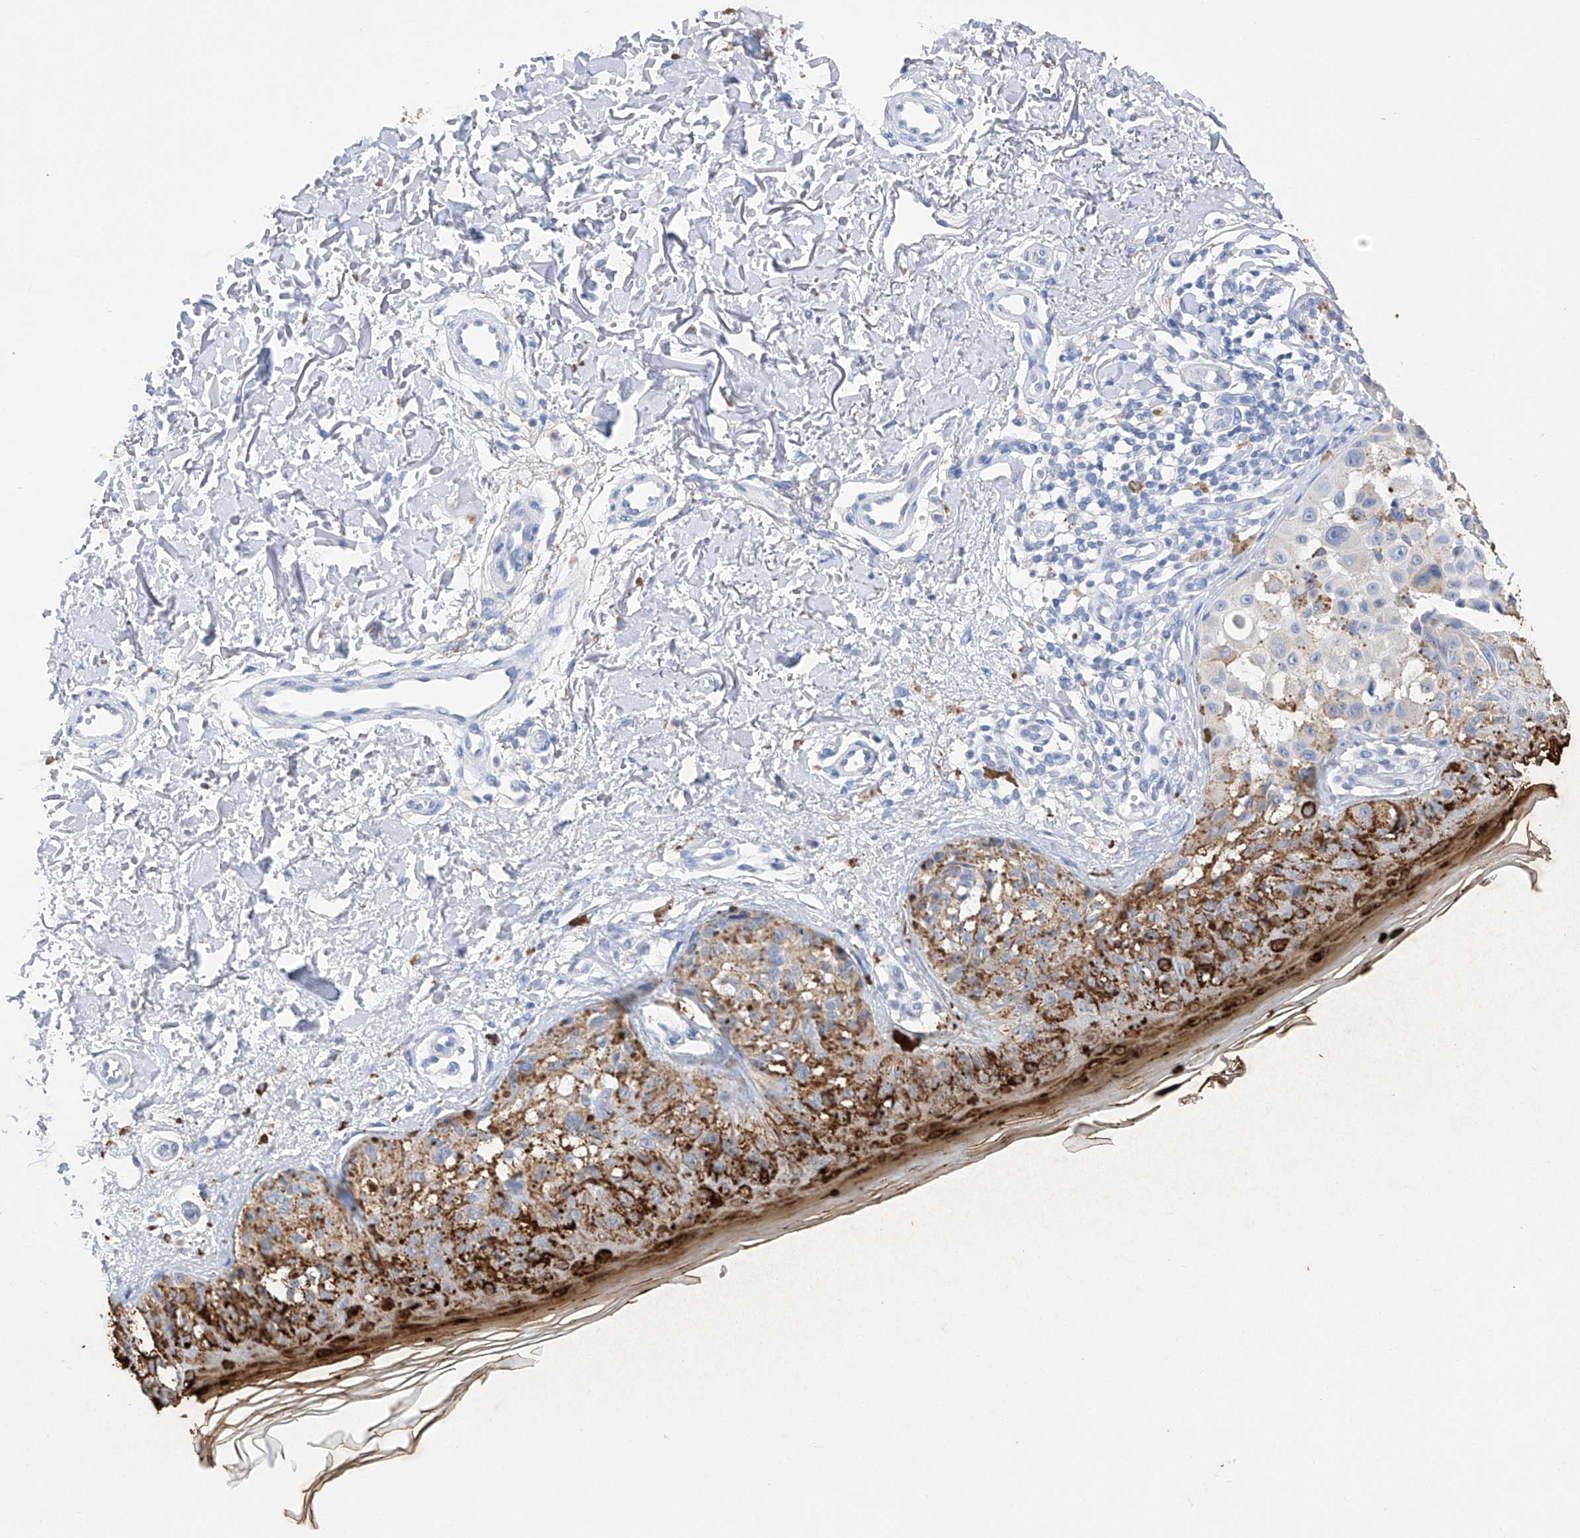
{"staining": {"intensity": "negative", "quantity": "none", "location": "none"}, "tissue": "melanoma", "cell_type": "Tumor cells", "image_type": "cancer", "snomed": [{"axis": "morphology", "description": "Malignant melanoma, NOS"}, {"axis": "topography", "description": "Skin"}], "caption": "DAB (3,3'-diaminobenzidine) immunohistochemical staining of malignant melanoma exhibits no significant expression in tumor cells.", "gene": "FLG", "patient": {"sex": "female", "age": 50}}